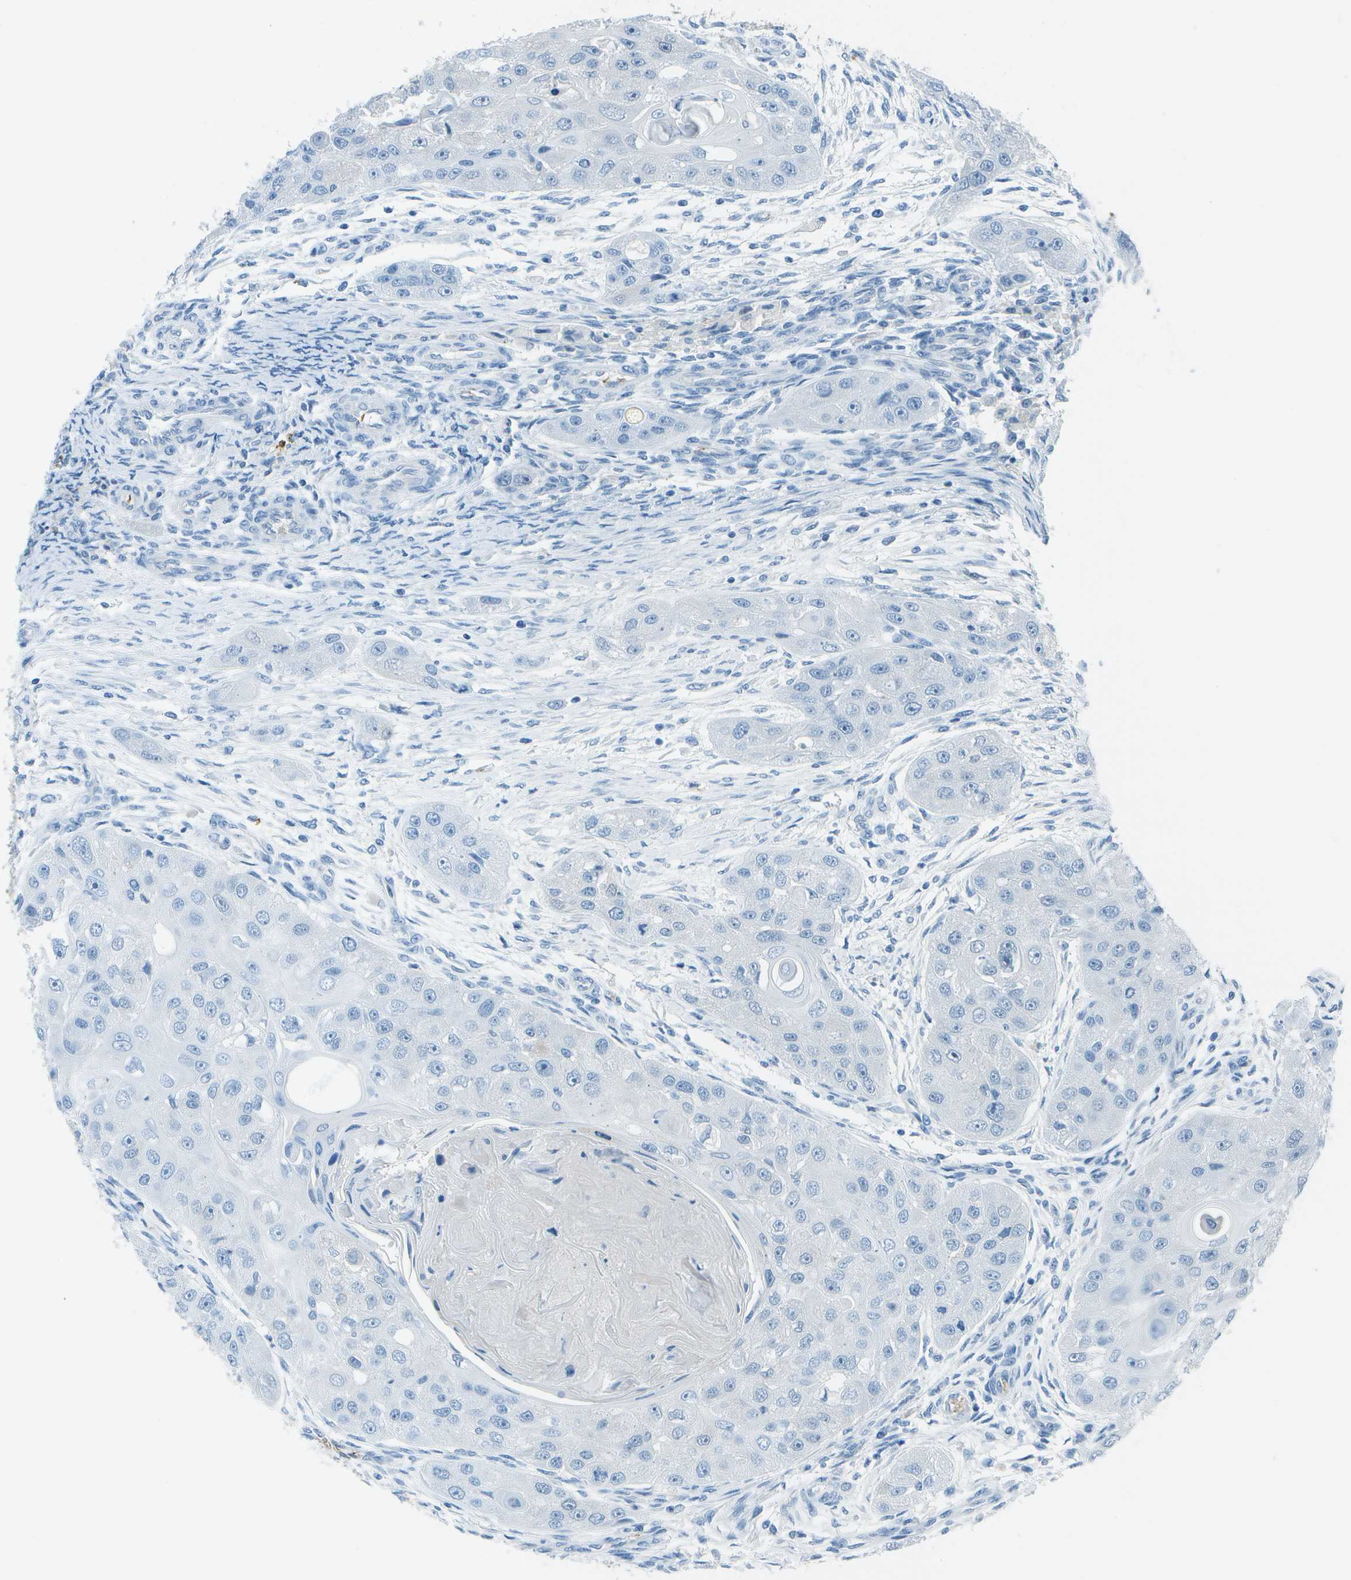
{"staining": {"intensity": "negative", "quantity": "none", "location": "none"}, "tissue": "head and neck cancer", "cell_type": "Tumor cells", "image_type": "cancer", "snomed": [{"axis": "morphology", "description": "Normal tissue, NOS"}, {"axis": "morphology", "description": "Squamous cell carcinoma, NOS"}, {"axis": "topography", "description": "Skeletal muscle"}, {"axis": "topography", "description": "Head-Neck"}], "caption": "Histopathology image shows no significant protein staining in tumor cells of head and neck squamous cell carcinoma.", "gene": "ASL", "patient": {"sex": "male", "age": 51}}